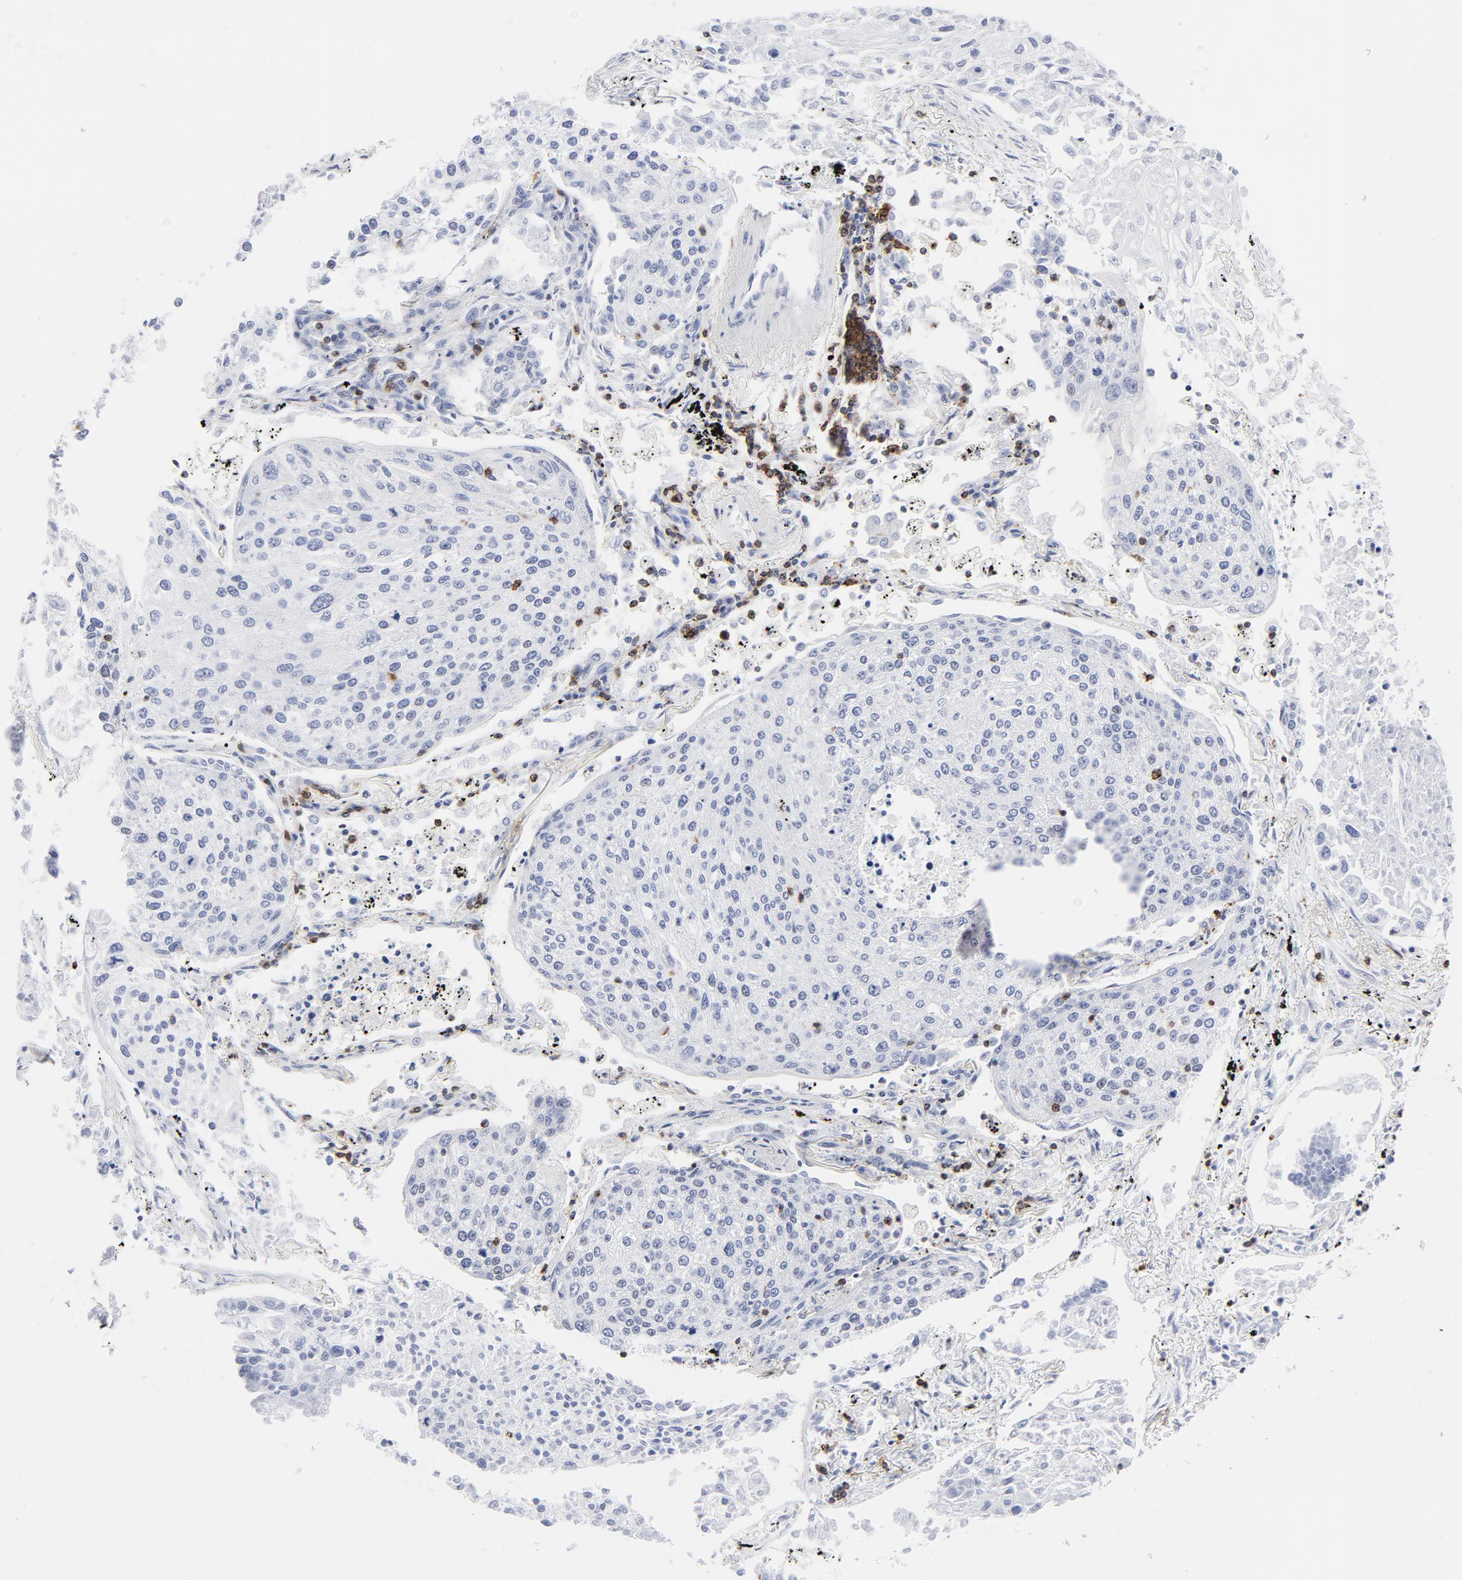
{"staining": {"intensity": "negative", "quantity": "none", "location": "none"}, "tissue": "lung cancer", "cell_type": "Tumor cells", "image_type": "cancer", "snomed": [{"axis": "morphology", "description": "Squamous cell carcinoma, NOS"}, {"axis": "topography", "description": "Lung"}], "caption": "High power microscopy image of an immunohistochemistry (IHC) photomicrograph of lung cancer (squamous cell carcinoma), revealing no significant positivity in tumor cells. (IHC, brightfield microscopy, high magnification).", "gene": "CD2", "patient": {"sex": "male", "age": 75}}